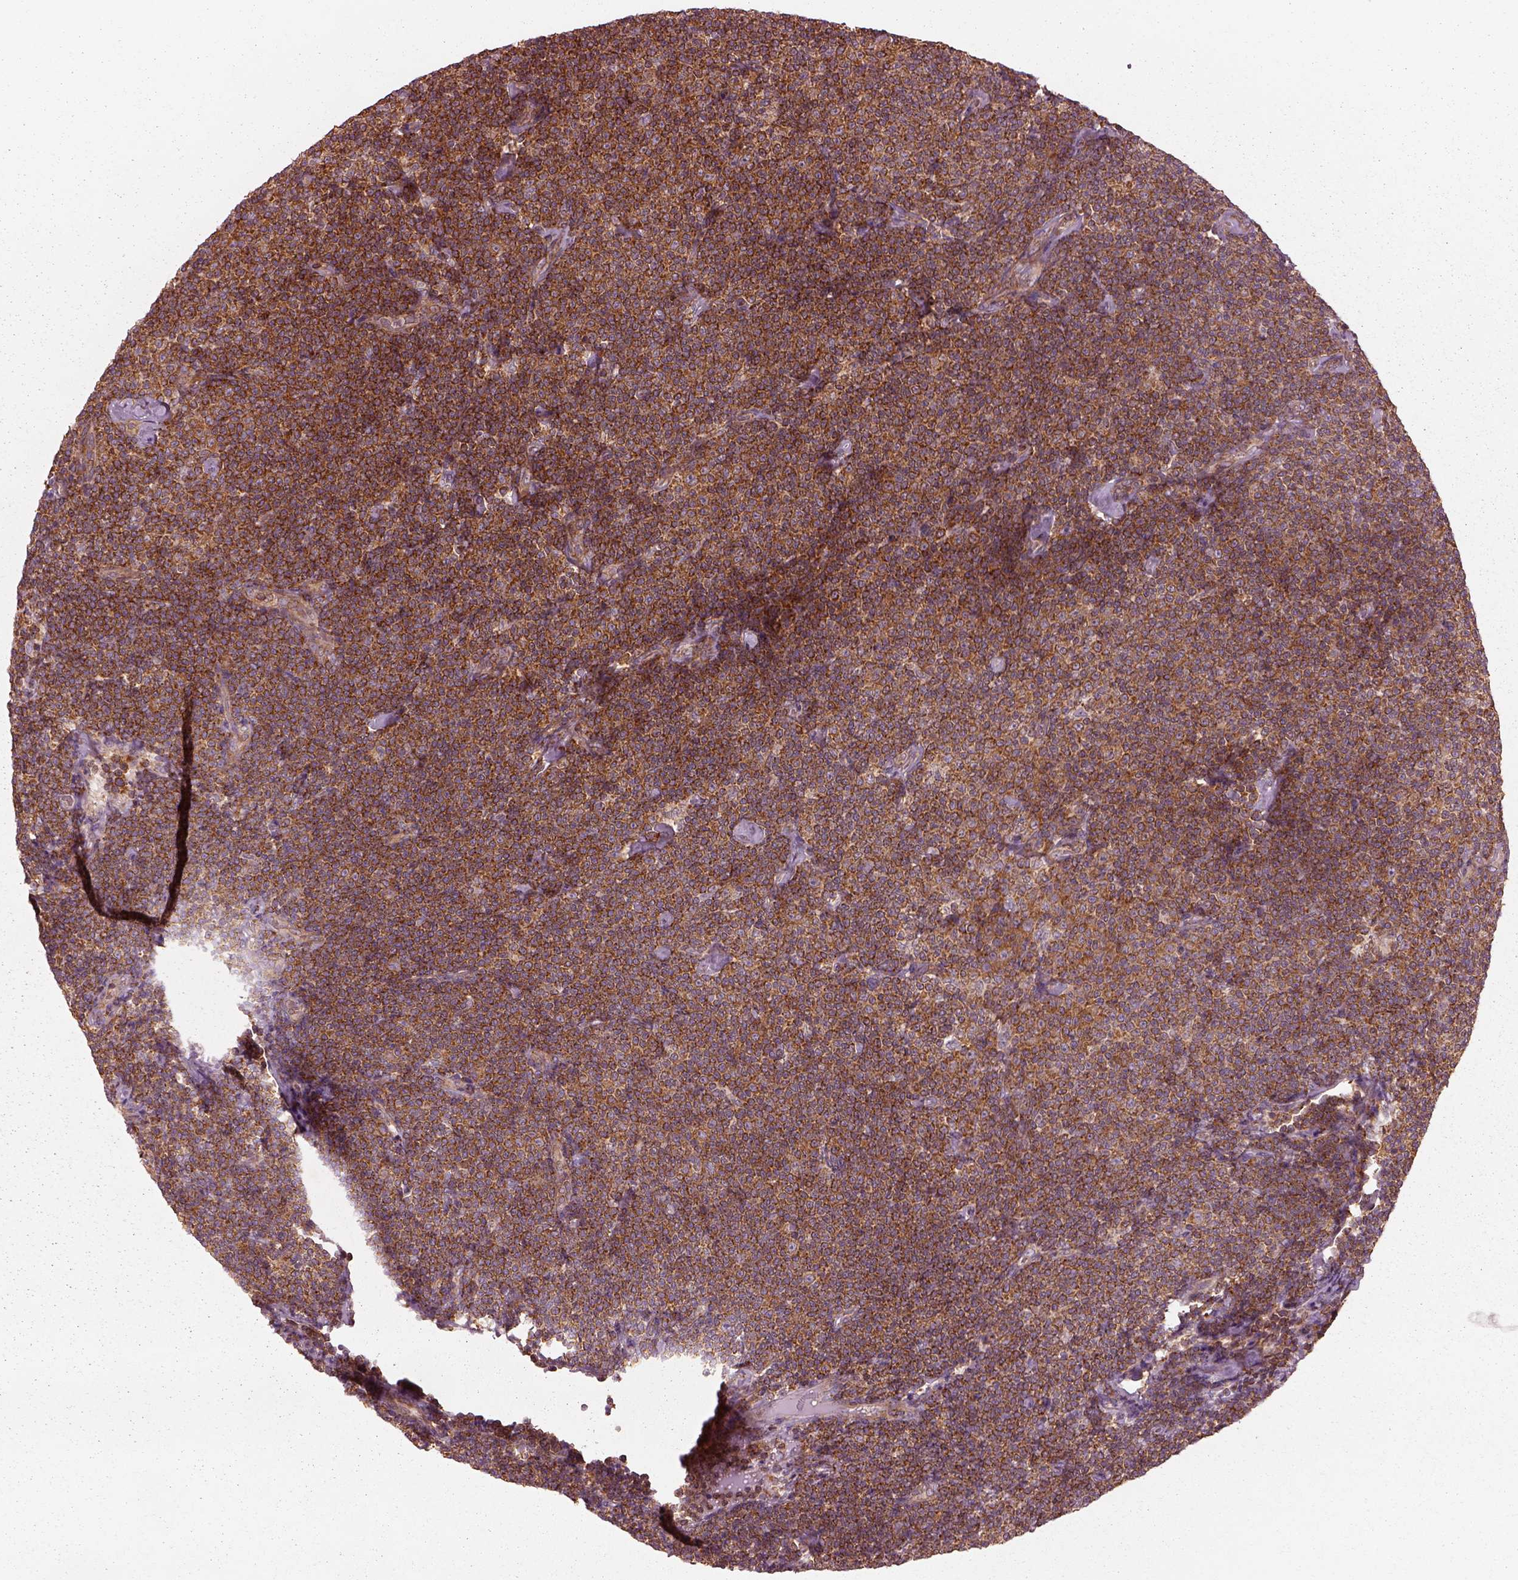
{"staining": {"intensity": "strong", "quantity": ">75%", "location": "cytoplasmic/membranous"}, "tissue": "lymphoma", "cell_type": "Tumor cells", "image_type": "cancer", "snomed": [{"axis": "morphology", "description": "Malignant lymphoma, non-Hodgkin's type, Low grade"}, {"axis": "topography", "description": "Lymph node"}], "caption": "Immunohistochemistry (IHC) micrograph of human lymphoma stained for a protein (brown), which reveals high levels of strong cytoplasmic/membranous positivity in about >75% of tumor cells.", "gene": "LSM14A", "patient": {"sex": "male", "age": 81}}